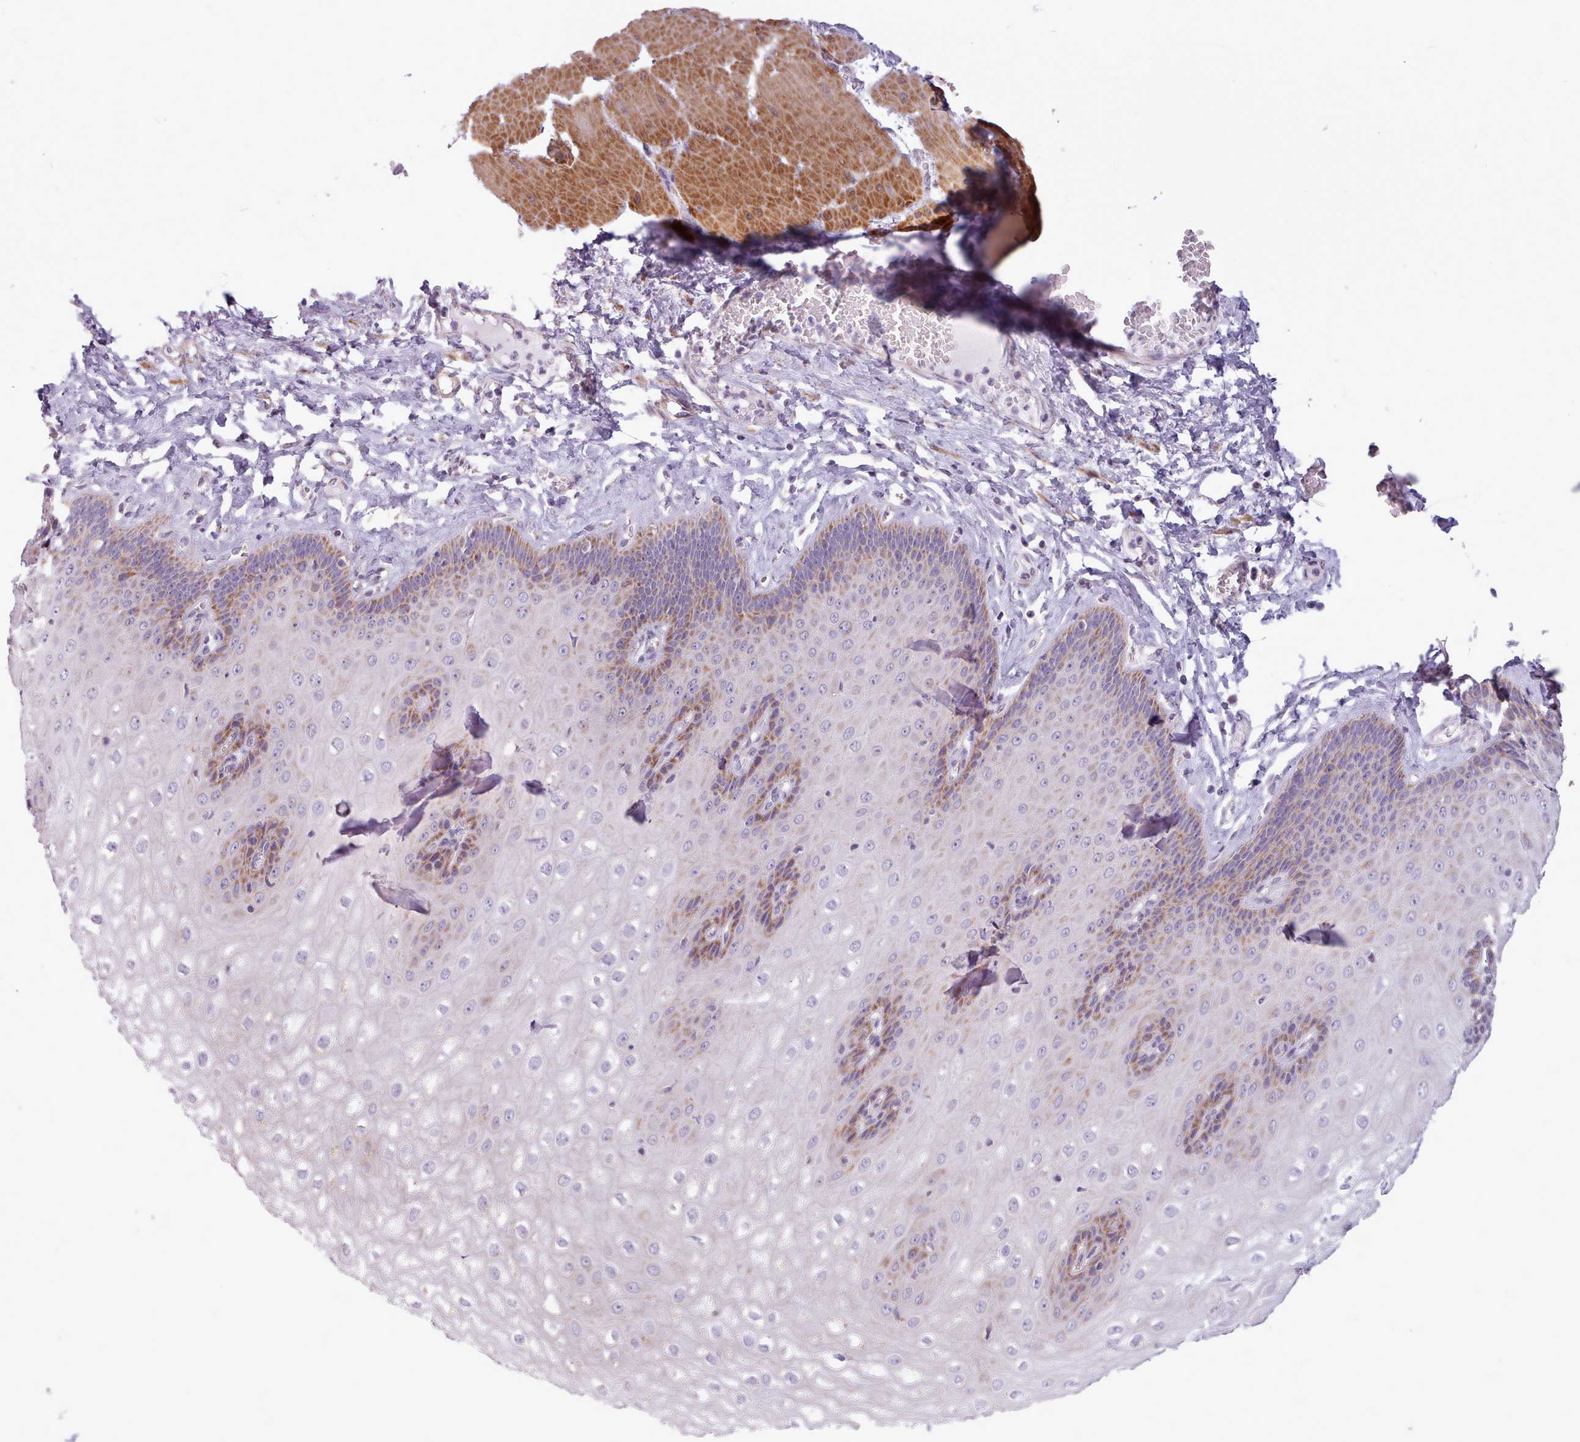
{"staining": {"intensity": "moderate", "quantity": "25%-75%", "location": "cytoplasmic/membranous"}, "tissue": "esophagus", "cell_type": "Squamous epithelial cells", "image_type": "normal", "snomed": [{"axis": "morphology", "description": "Normal tissue, NOS"}, {"axis": "topography", "description": "Esophagus"}], "caption": "Squamous epithelial cells display medium levels of moderate cytoplasmic/membranous expression in approximately 25%-75% of cells in benign human esophagus.", "gene": "AVL9", "patient": {"sex": "male", "age": 60}}